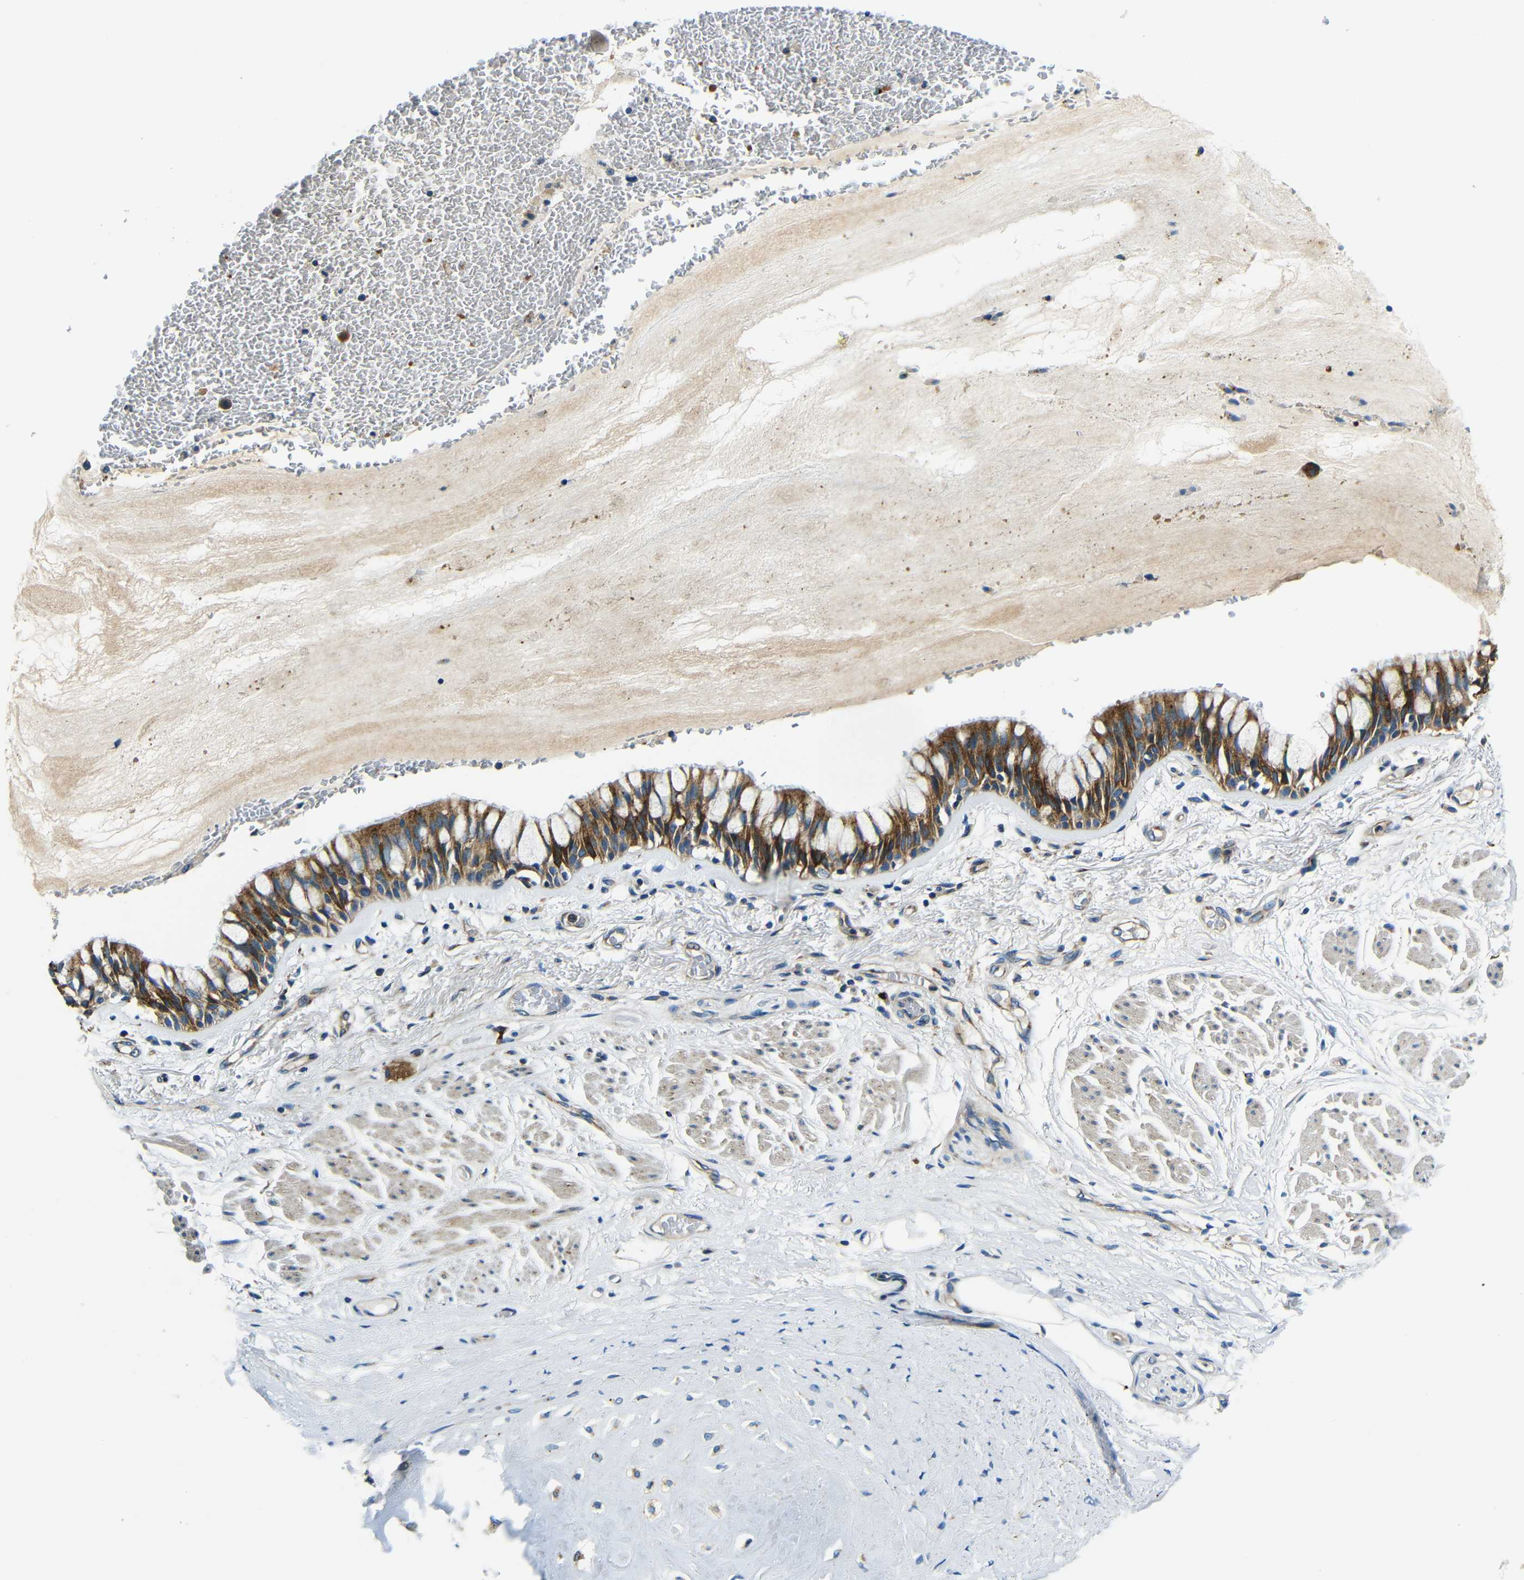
{"staining": {"intensity": "moderate", "quantity": ">75%", "location": "cytoplasmic/membranous"}, "tissue": "bronchus", "cell_type": "Respiratory epithelial cells", "image_type": "normal", "snomed": [{"axis": "morphology", "description": "Normal tissue, NOS"}, {"axis": "topography", "description": "Bronchus"}], "caption": "Protein staining of unremarkable bronchus demonstrates moderate cytoplasmic/membranous positivity in about >75% of respiratory epithelial cells. Using DAB (brown) and hematoxylin (blue) stains, captured at high magnification using brightfield microscopy.", "gene": "USO1", "patient": {"sex": "male", "age": 66}}